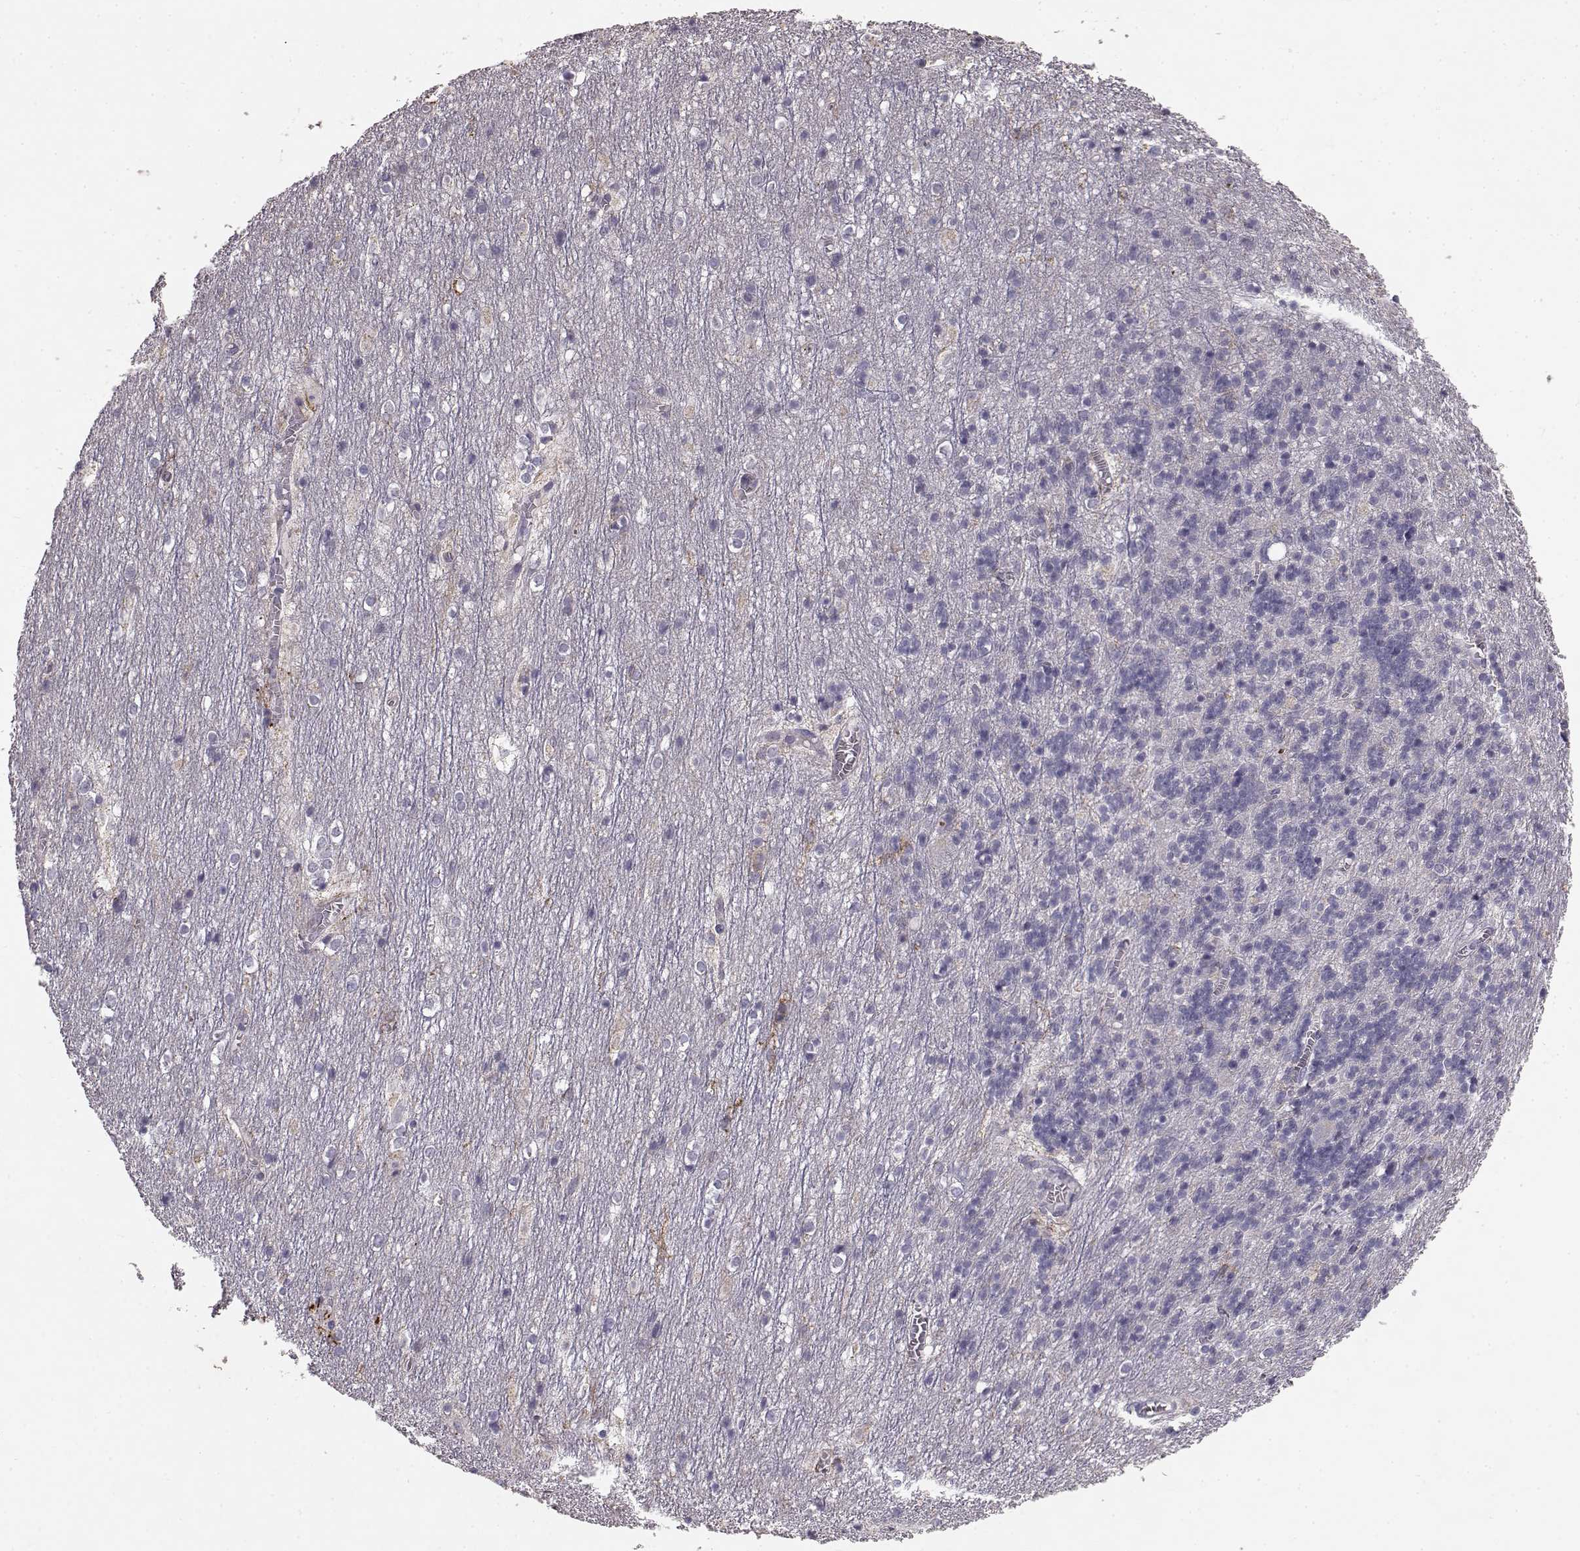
{"staining": {"intensity": "negative", "quantity": "none", "location": "none"}, "tissue": "cerebellum", "cell_type": "Cells in granular layer", "image_type": "normal", "snomed": [{"axis": "morphology", "description": "Normal tissue, NOS"}, {"axis": "topography", "description": "Cerebellum"}], "caption": "This is an immunohistochemistry image of benign human cerebellum. There is no positivity in cells in granular layer.", "gene": "CCNF", "patient": {"sex": "male", "age": 70}}